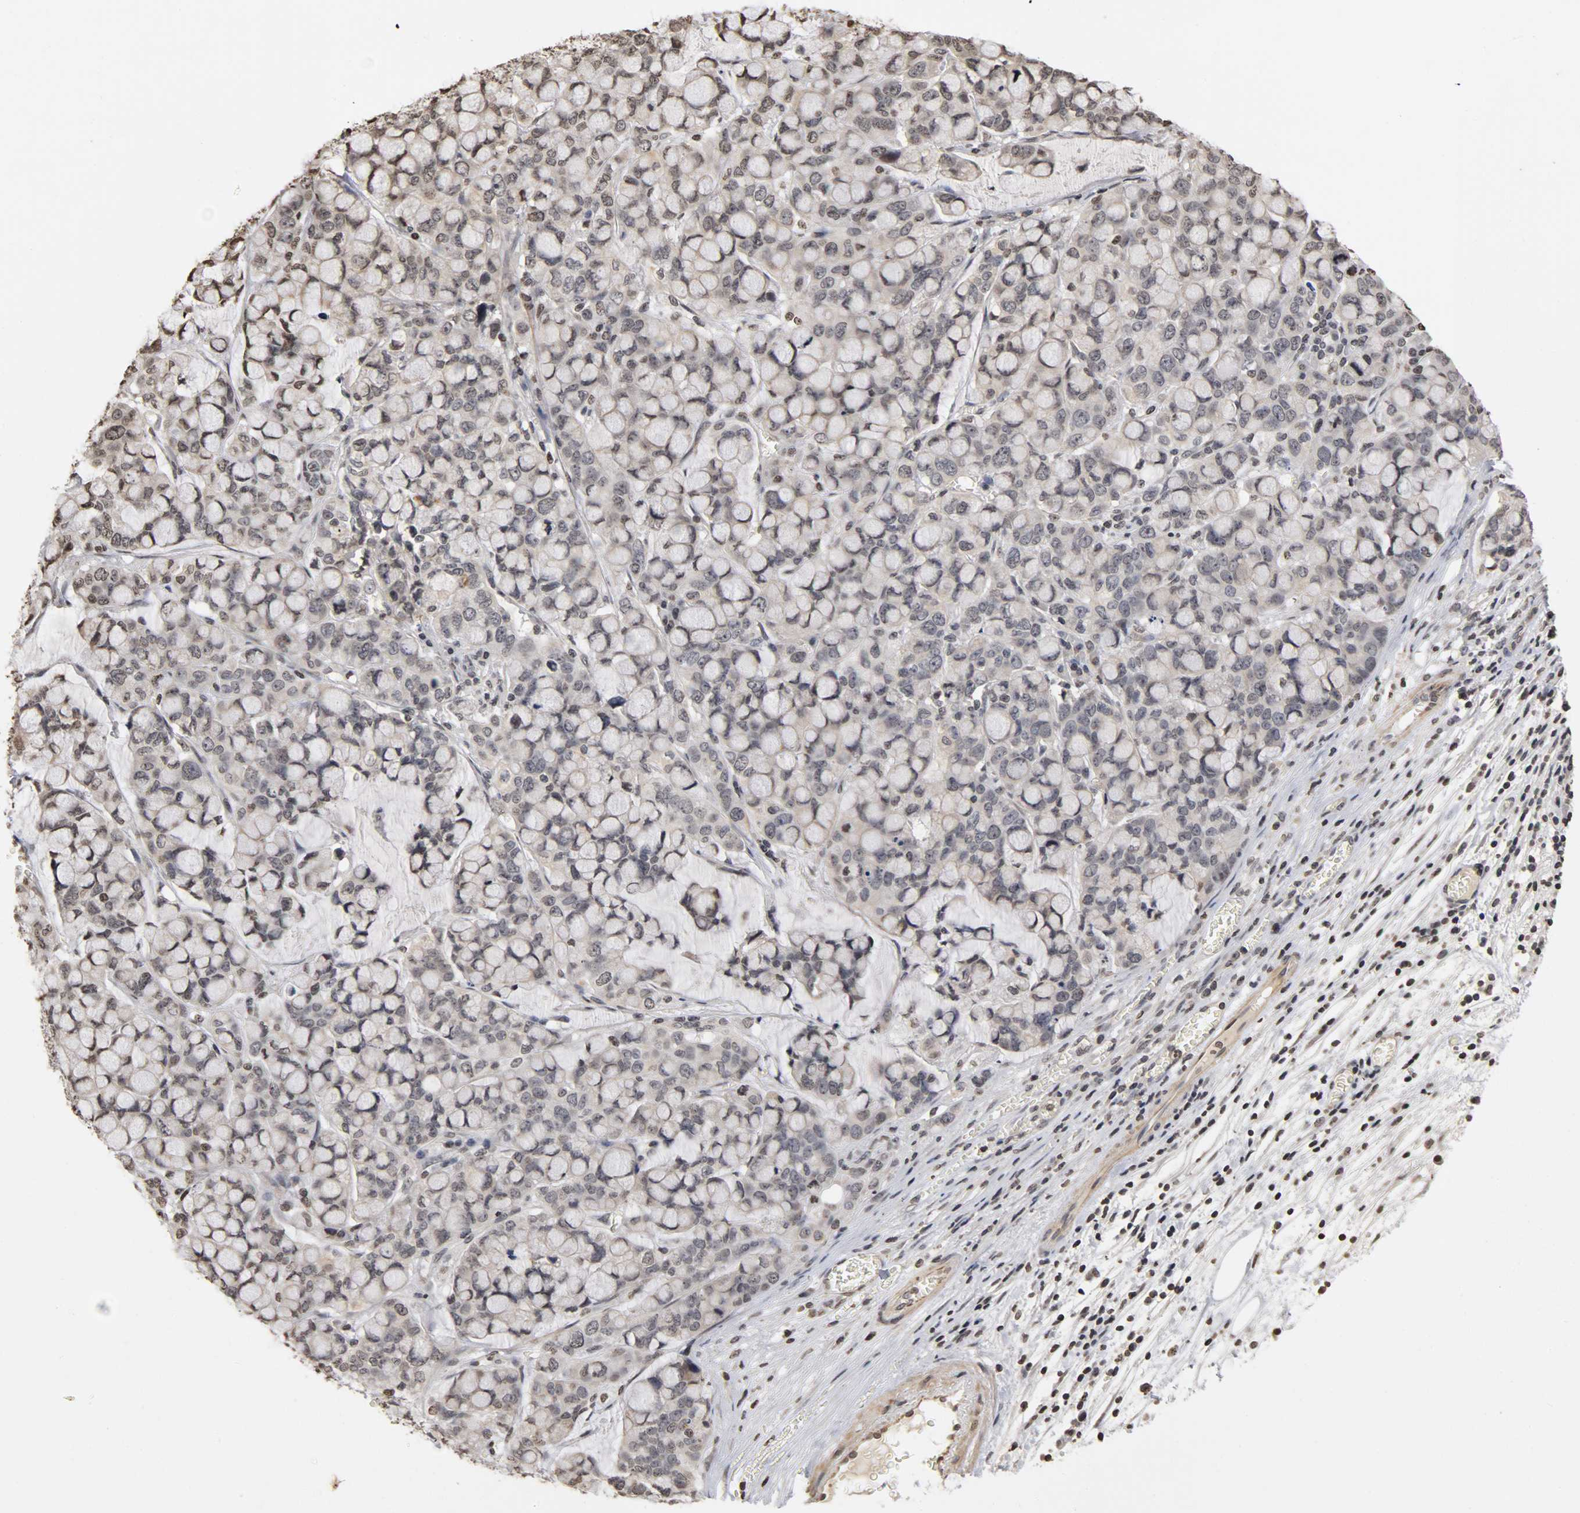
{"staining": {"intensity": "weak", "quantity": "<25%", "location": "nuclear"}, "tissue": "stomach cancer", "cell_type": "Tumor cells", "image_type": "cancer", "snomed": [{"axis": "morphology", "description": "Adenocarcinoma, NOS"}, {"axis": "topography", "description": "Stomach, lower"}], "caption": "The immunohistochemistry histopathology image has no significant expression in tumor cells of stomach cancer (adenocarcinoma) tissue. (Brightfield microscopy of DAB (3,3'-diaminobenzidine) immunohistochemistry at high magnification).", "gene": "ERCC2", "patient": {"sex": "male", "age": 84}}